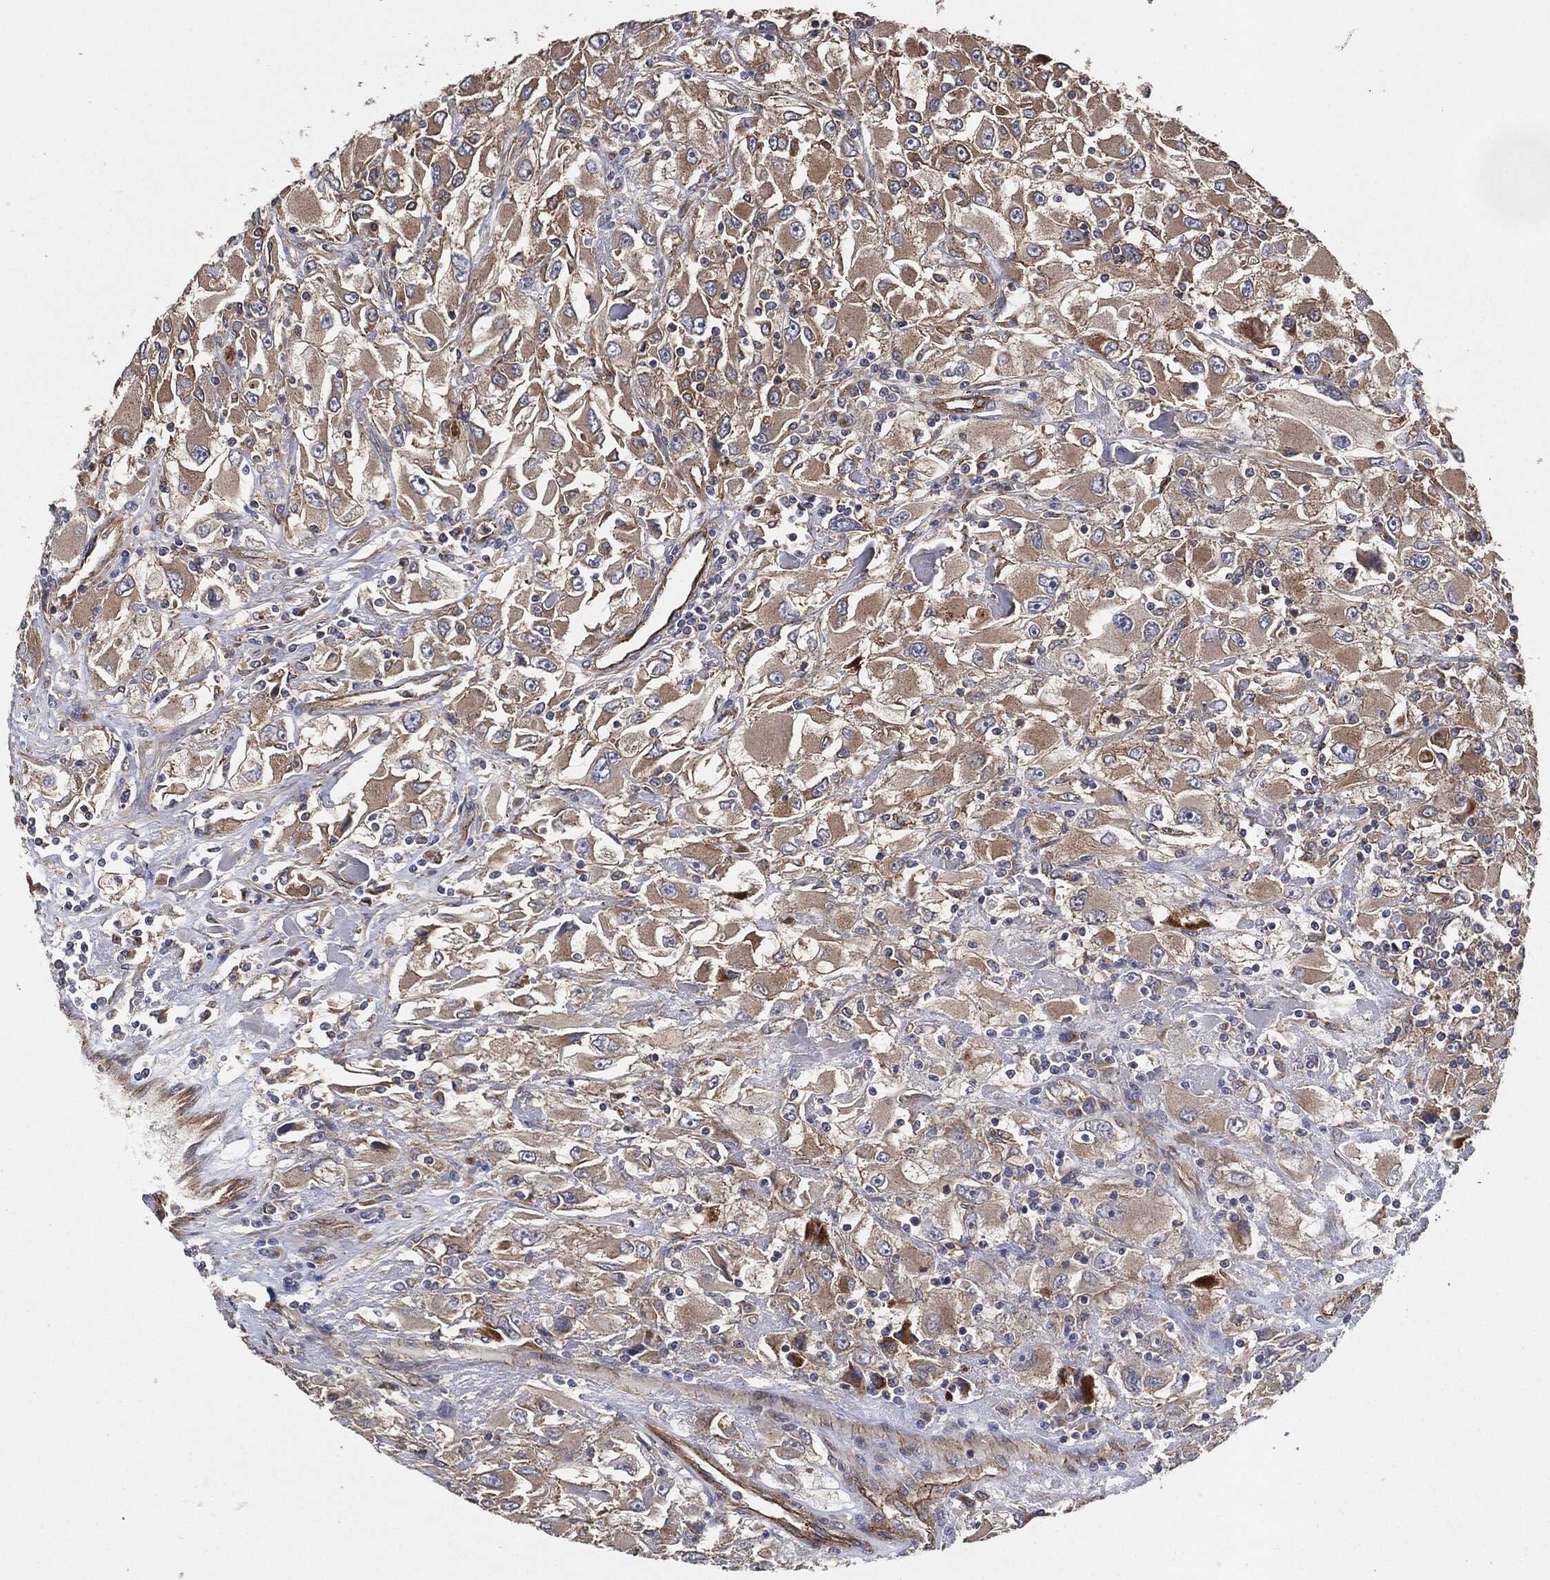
{"staining": {"intensity": "moderate", "quantity": ">75%", "location": "cytoplasmic/membranous"}, "tissue": "renal cancer", "cell_type": "Tumor cells", "image_type": "cancer", "snomed": [{"axis": "morphology", "description": "Adenocarcinoma, NOS"}, {"axis": "topography", "description": "Kidney"}], "caption": "Immunohistochemical staining of renal adenocarcinoma exhibits medium levels of moderate cytoplasmic/membranous protein expression in approximately >75% of tumor cells.", "gene": "CTNNA1", "patient": {"sex": "female", "age": 52}}